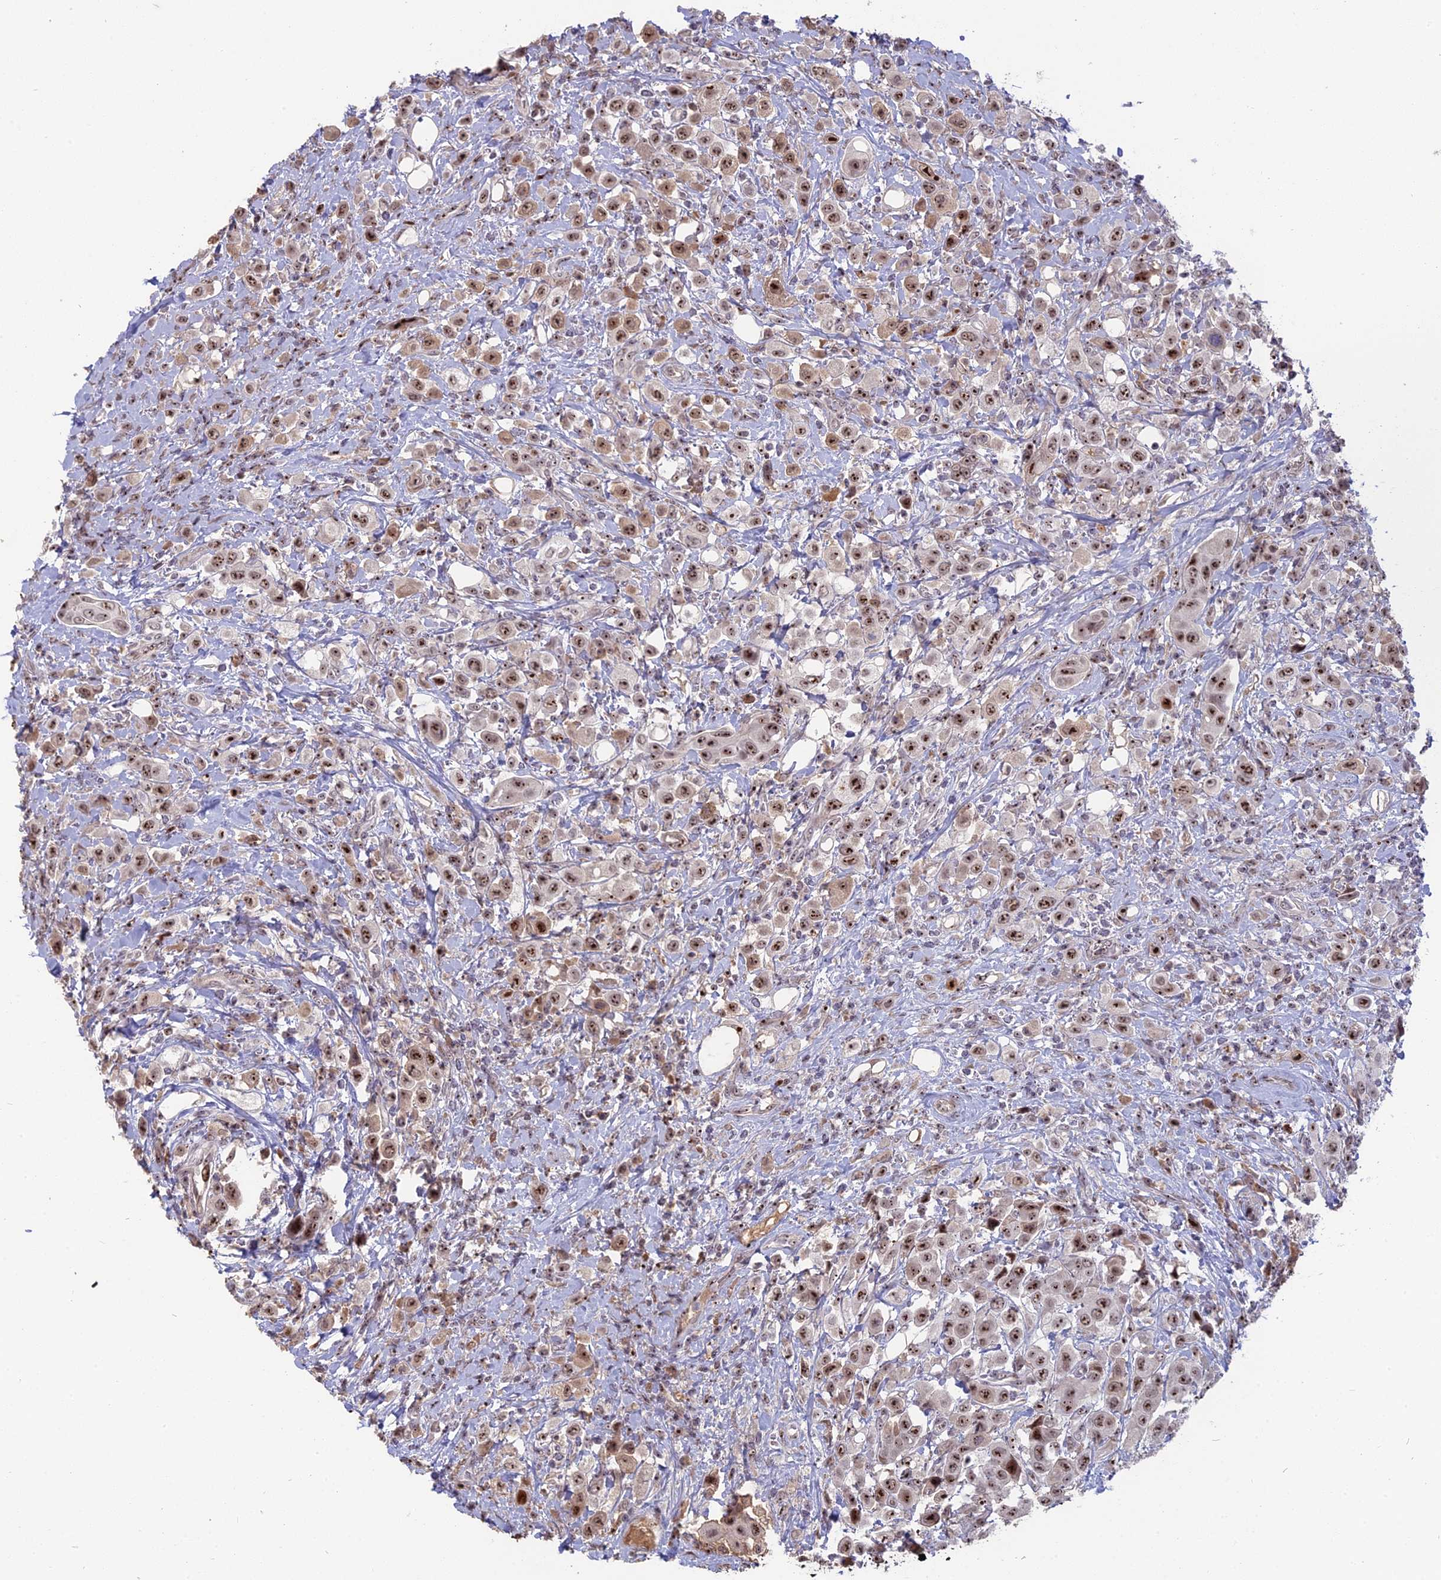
{"staining": {"intensity": "moderate", "quantity": ">75%", "location": "cytoplasmic/membranous,nuclear"}, "tissue": "urothelial cancer", "cell_type": "Tumor cells", "image_type": "cancer", "snomed": [{"axis": "morphology", "description": "Urothelial carcinoma, High grade"}, {"axis": "topography", "description": "Urinary bladder"}], "caption": "A photomicrograph of high-grade urothelial carcinoma stained for a protein exhibits moderate cytoplasmic/membranous and nuclear brown staining in tumor cells. (DAB IHC, brown staining for protein, blue staining for nuclei).", "gene": "FAM131A", "patient": {"sex": "male", "age": 50}}